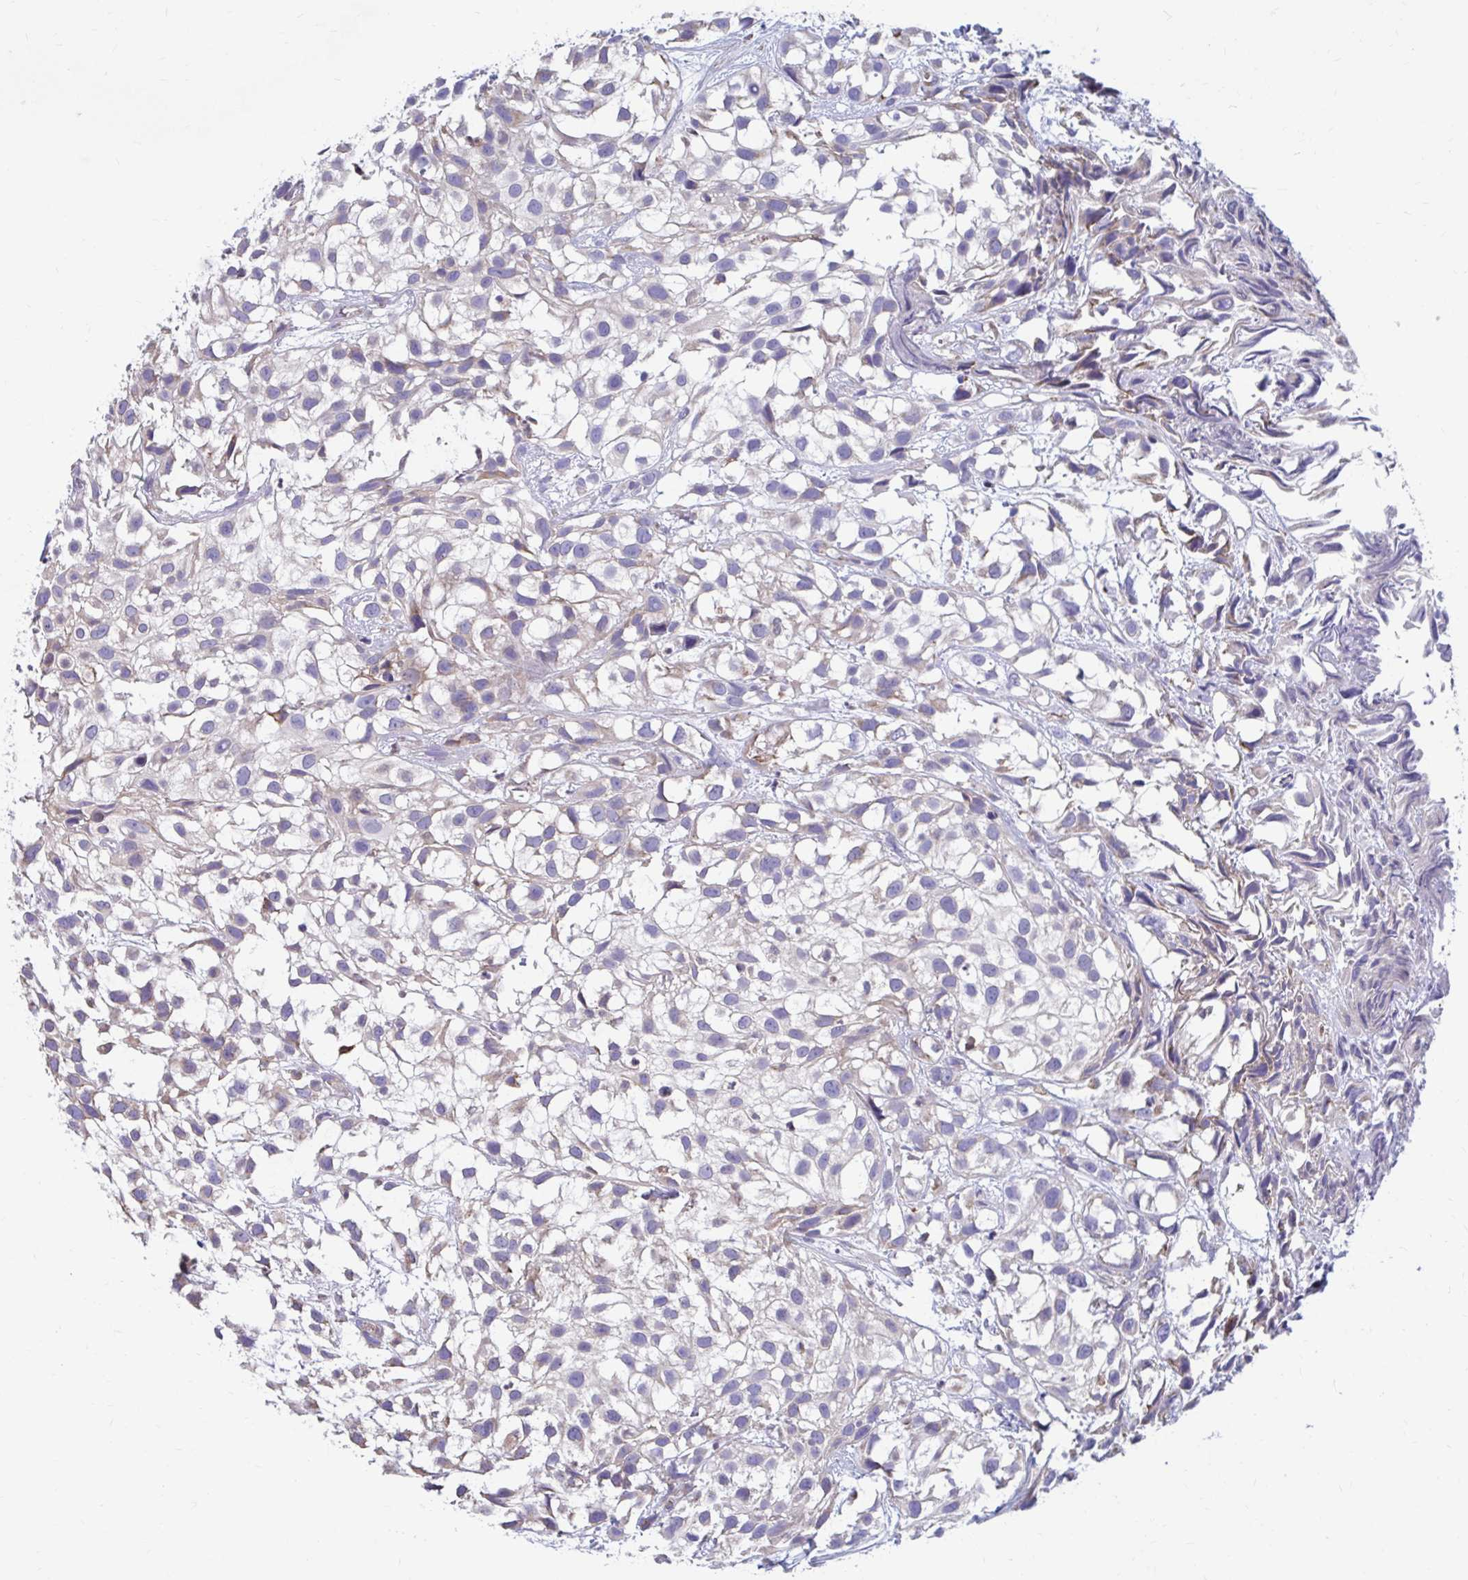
{"staining": {"intensity": "negative", "quantity": "none", "location": "none"}, "tissue": "urothelial cancer", "cell_type": "Tumor cells", "image_type": "cancer", "snomed": [{"axis": "morphology", "description": "Urothelial carcinoma, High grade"}, {"axis": "topography", "description": "Urinary bladder"}], "caption": "The histopathology image shows no significant staining in tumor cells of high-grade urothelial carcinoma.", "gene": "FKBP2", "patient": {"sex": "male", "age": 56}}